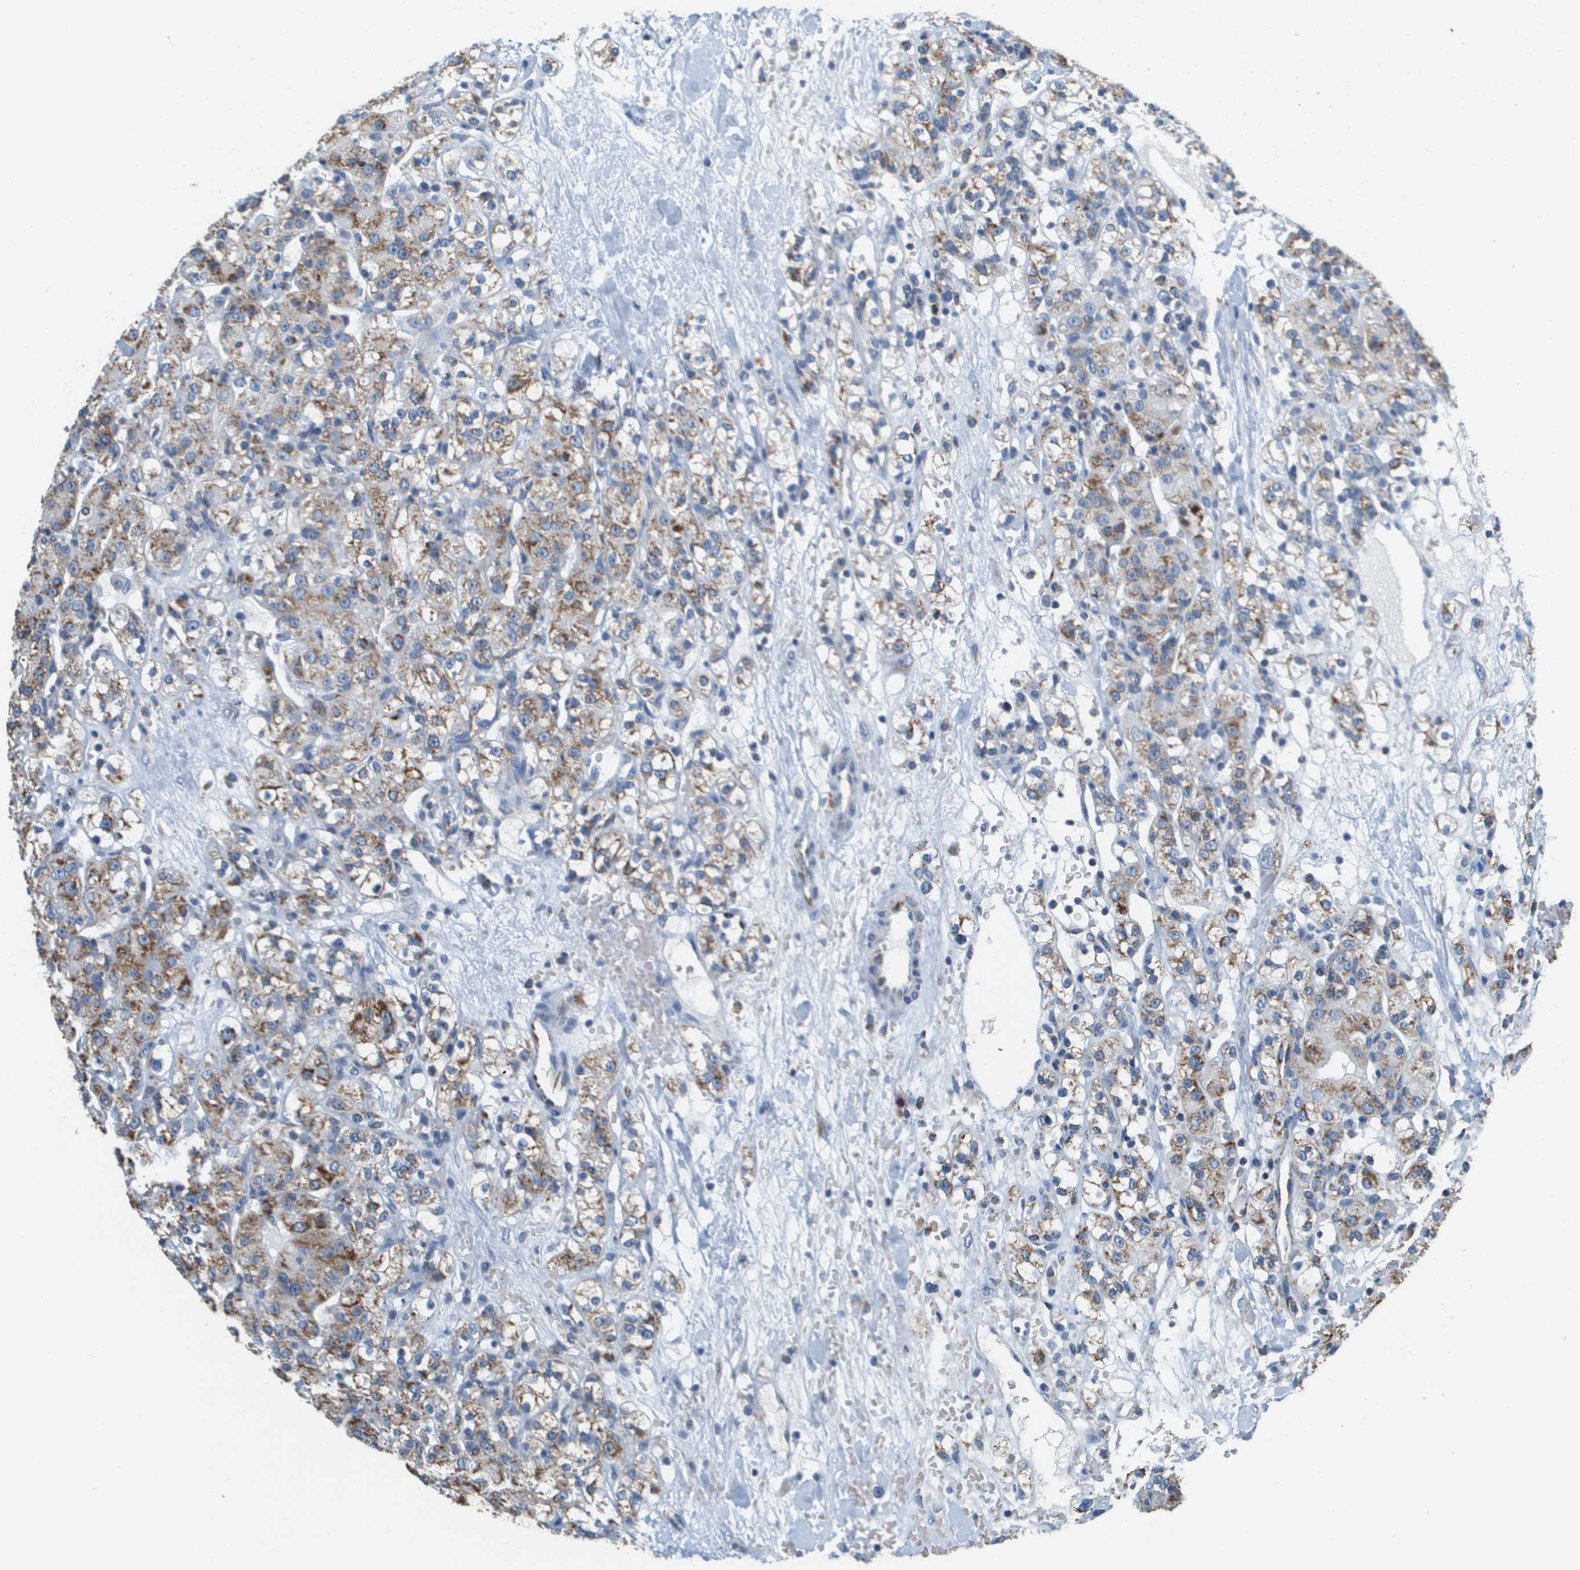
{"staining": {"intensity": "moderate", "quantity": ">75%", "location": "cytoplasmic/membranous"}, "tissue": "renal cancer", "cell_type": "Tumor cells", "image_type": "cancer", "snomed": [{"axis": "morphology", "description": "Normal tissue, NOS"}, {"axis": "morphology", "description": "Adenocarcinoma, NOS"}, {"axis": "topography", "description": "Kidney"}], "caption": "Immunohistochemistry staining of renal cancer (adenocarcinoma), which reveals medium levels of moderate cytoplasmic/membranous staining in approximately >75% of tumor cells indicating moderate cytoplasmic/membranous protein expression. The staining was performed using DAB (3,3'-diaminobenzidine) (brown) for protein detection and nuclei were counterstained in hematoxylin (blue).", "gene": "ATP5F1B", "patient": {"sex": "male", "age": 61}}